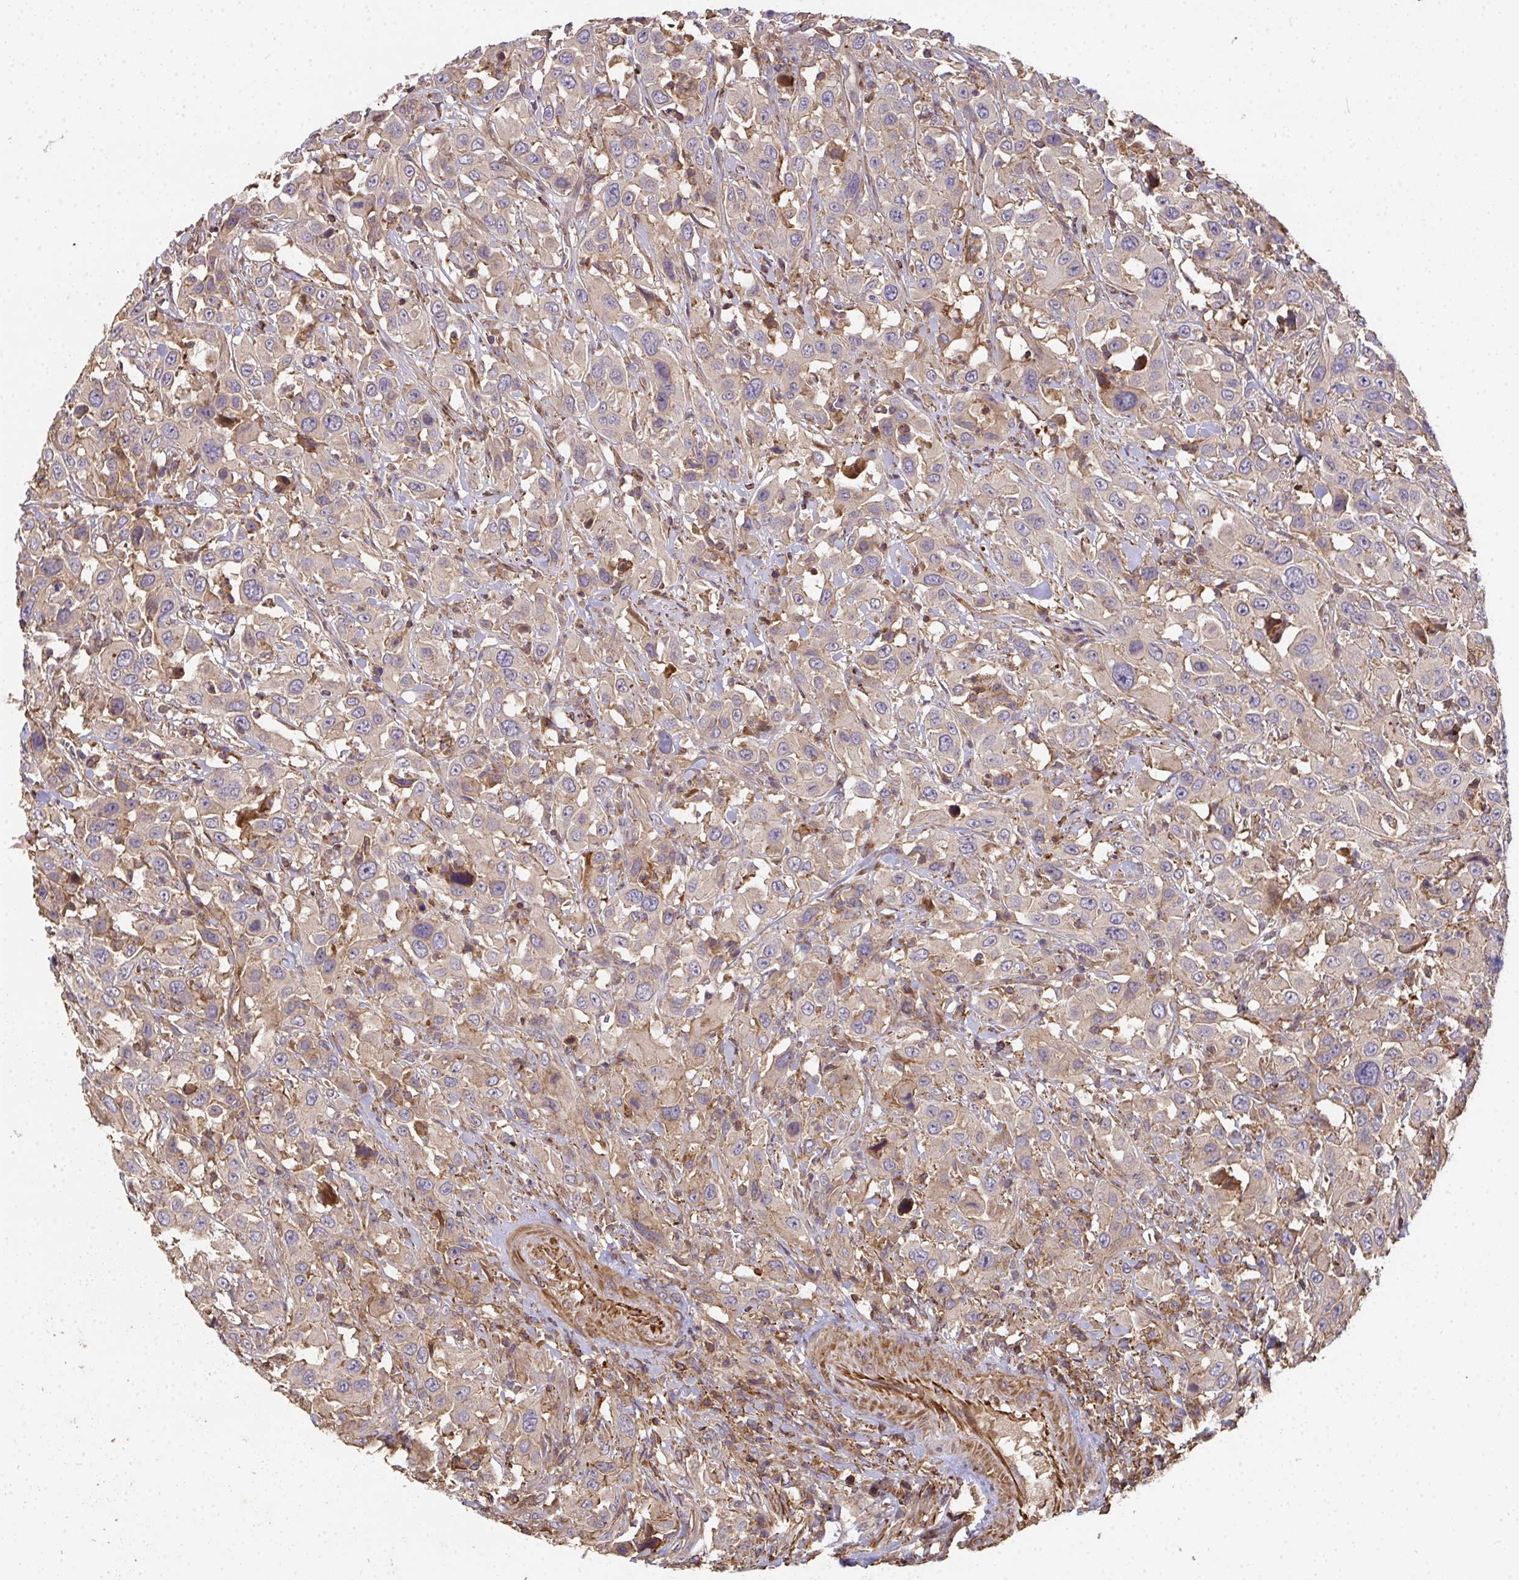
{"staining": {"intensity": "weak", "quantity": ">75%", "location": "cytoplasmic/membranous"}, "tissue": "urothelial cancer", "cell_type": "Tumor cells", "image_type": "cancer", "snomed": [{"axis": "morphology", "description": "Urothelial carcinoma, High grade"}, {"axis": "topography", "description": "Urinary bladder"}], "caption": "Immunohistochemical staining of urothelial carcinoma (high-grade) displays weak cytoplasmic/membranous protein positivity in approximately >75% of tumor cells.", "gene": "TNMD", "patient": {"sex": "male", "age": 61}}